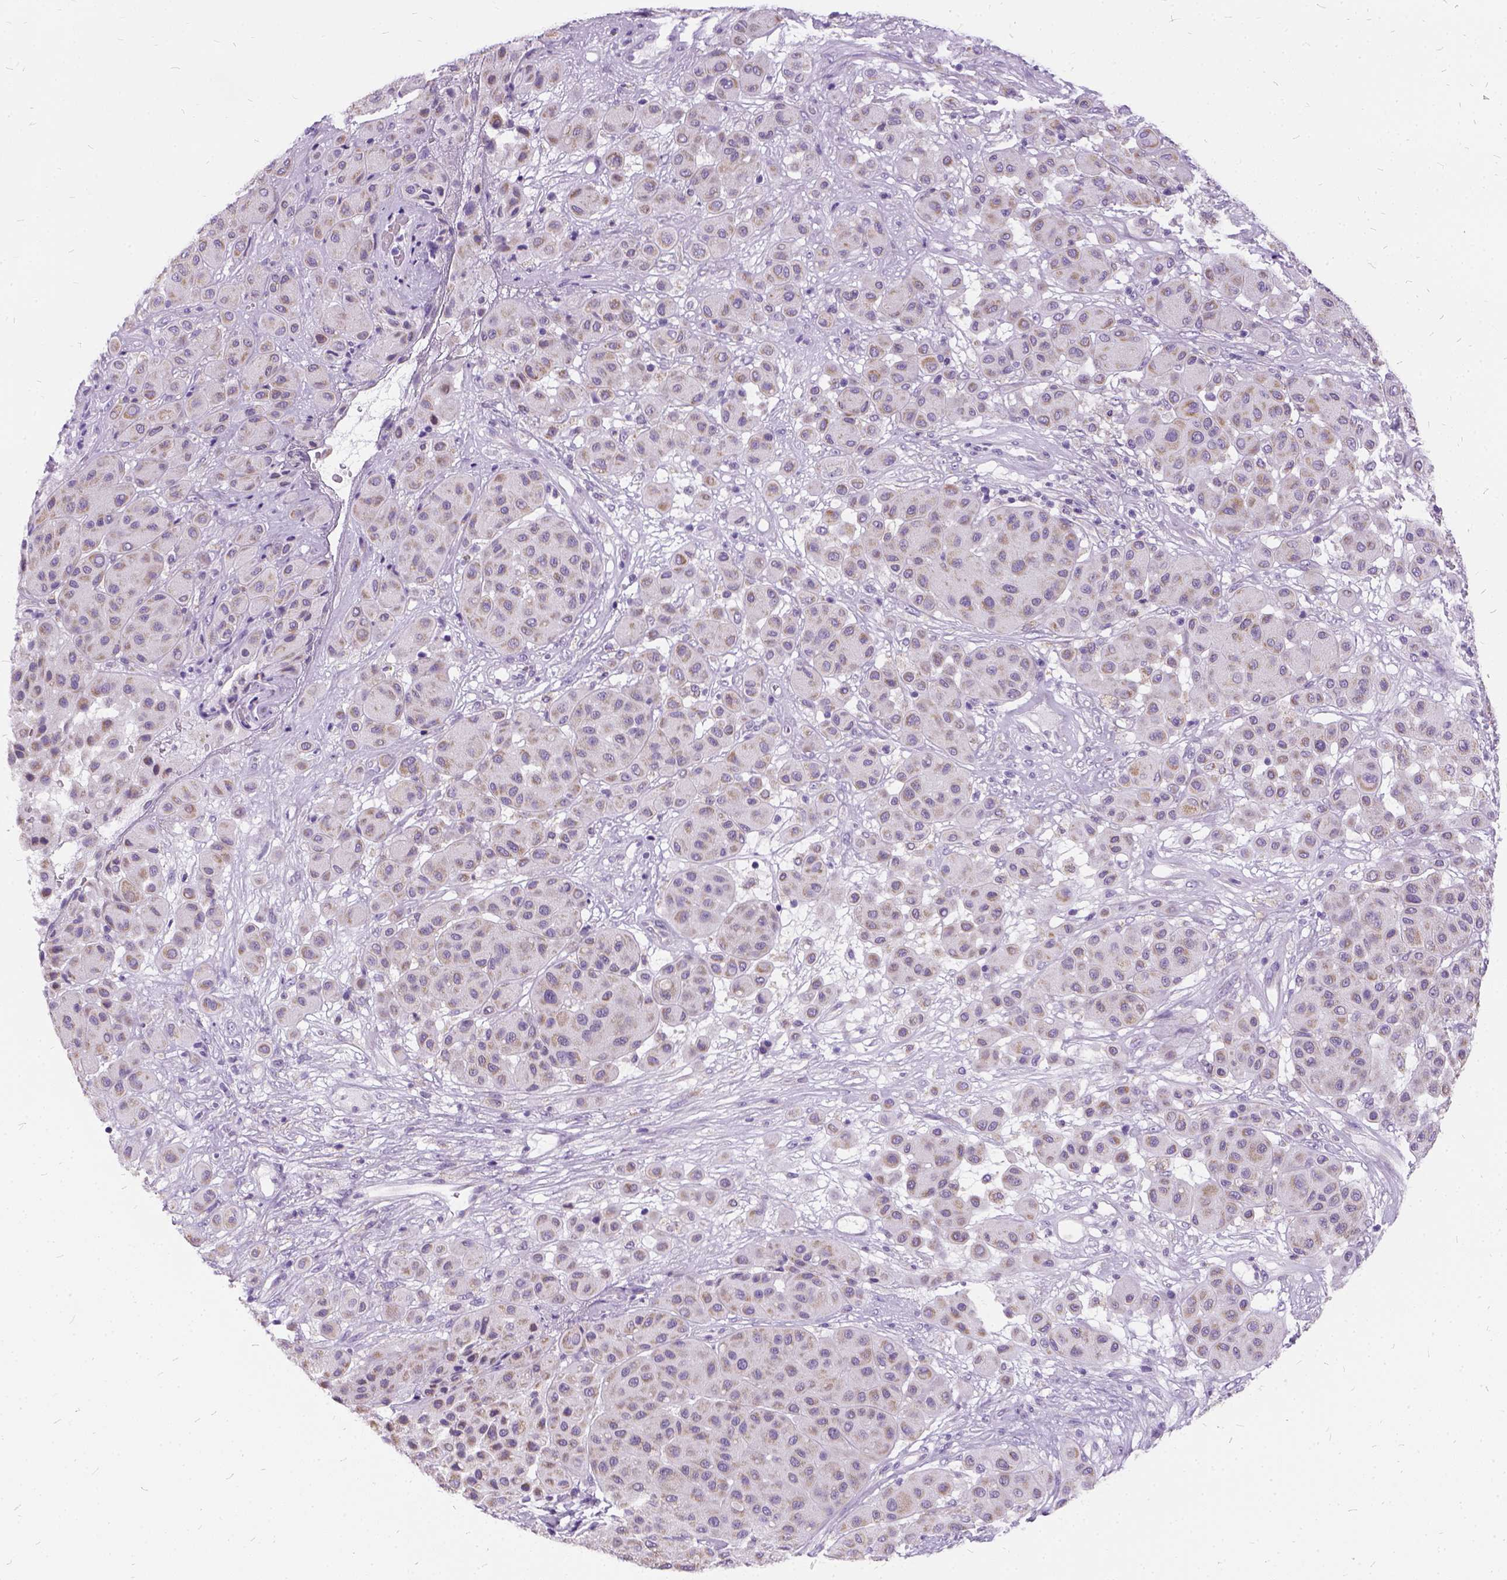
{"staining": {"intensity": "weak", "quantity": ">75%", "location": "cytoplasmic/membranous"}, "tissue": "melanoma", "cell_type": "Tumor cells", "image_type": "cancer", "snomed": [{"axis": "morphology", "description": "Malignant melanoma, Metastatic site"}, {"axis": "topography", "description": "Smooth muscle"}], "caption": "The histopathology image displays staining of malignant melanoma (metastatic site), revealing weak cytoplasmic/membranous protein expression (brown color) within tumor cells.", "gene": "FDX1", "patient": {"sex": "male", "age": 41}}